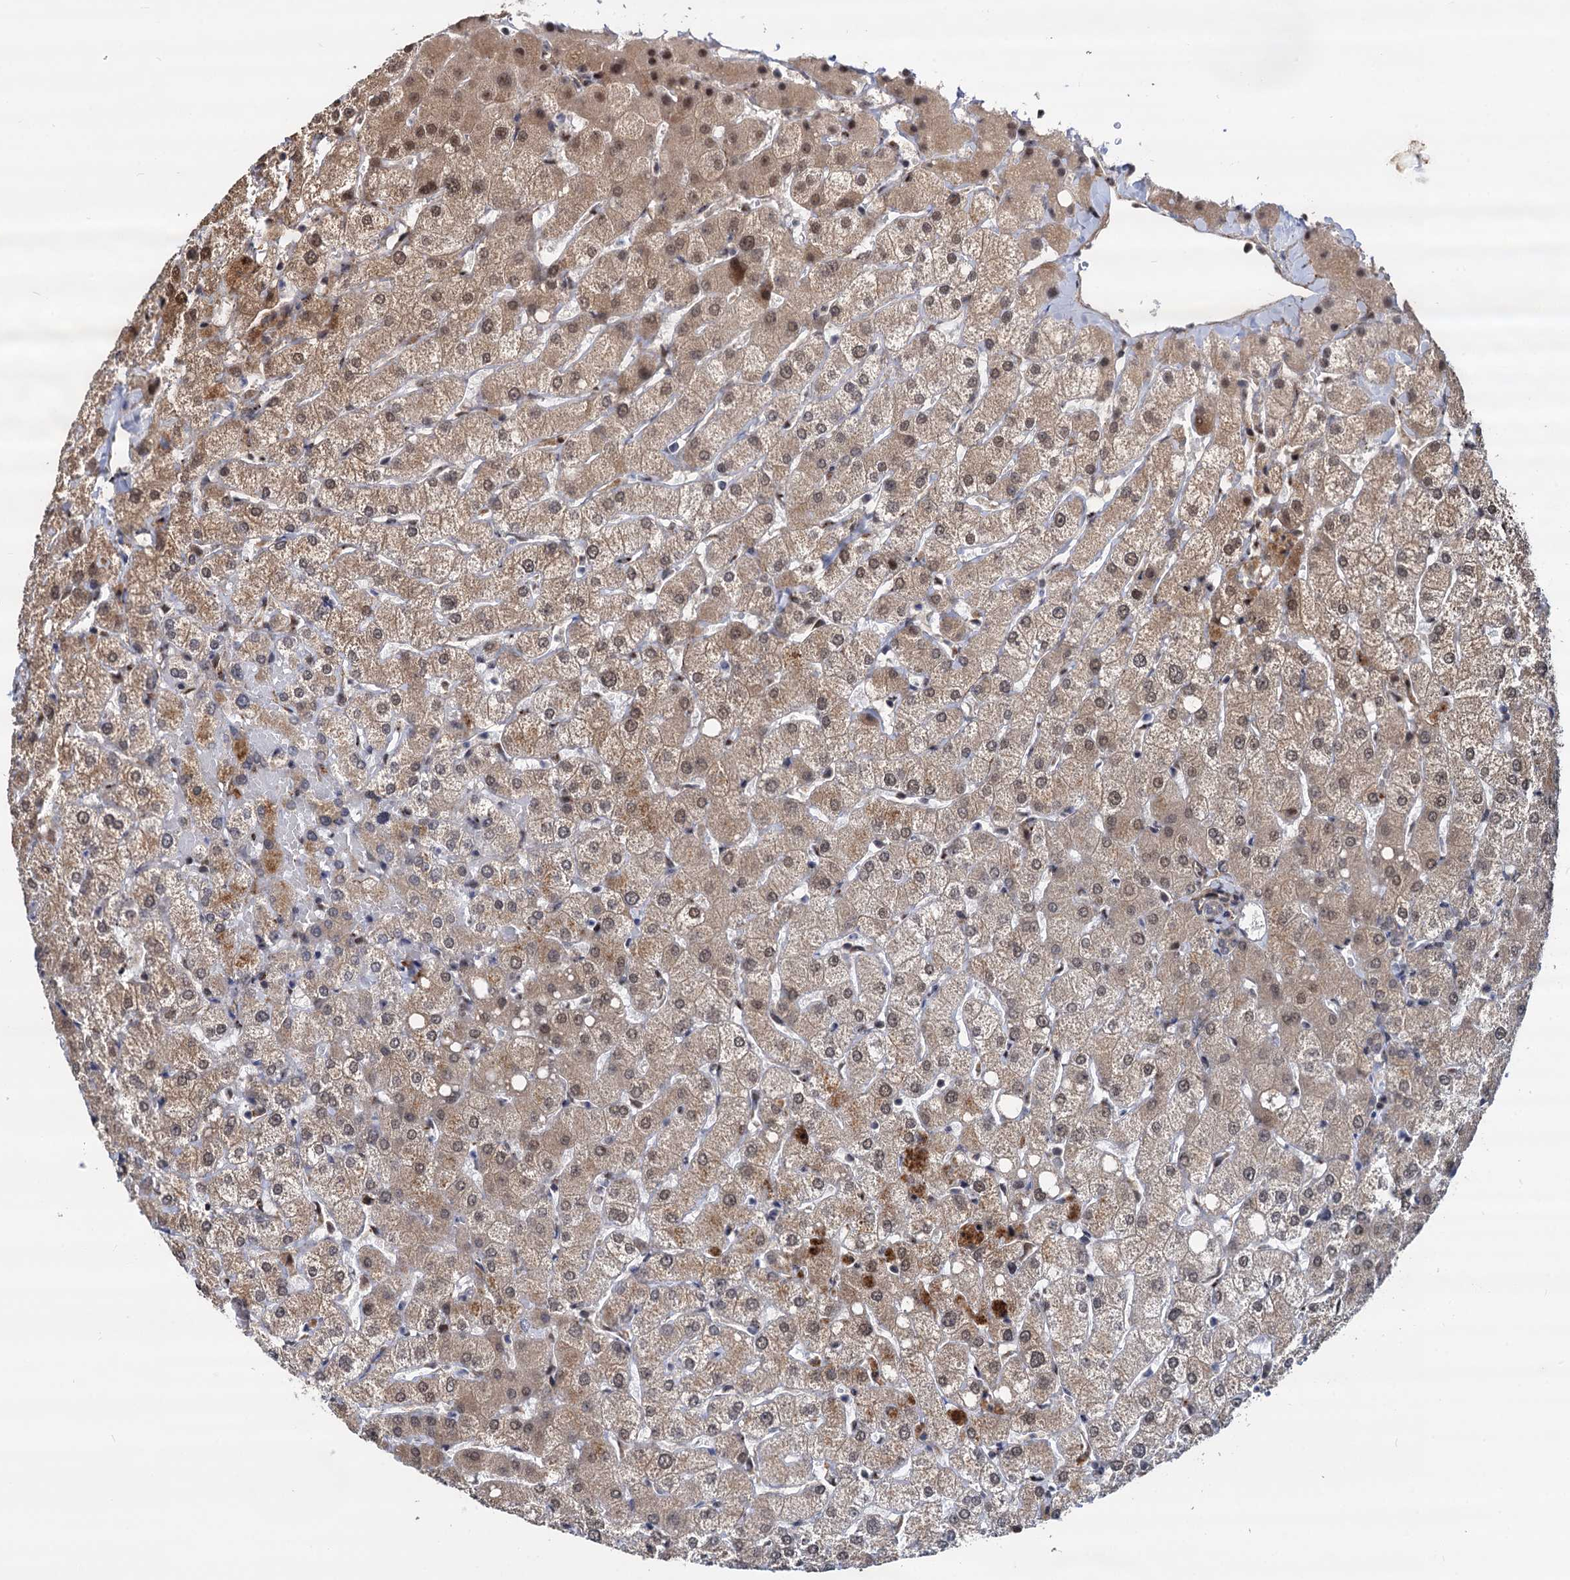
{"staining": {"intensity": "negative", "quantity": "none", "location": "none"}, "tissue": "liver", "cell_type": "Cholangiocytes", "image_type": "normal", "snomed": [{"axis": "morphology", "description": "Normal tissue, NOS"}, {"axis": "topography", "description": "Liver"}], "caption": "This is an immunohistochemistry image of normal liver. There is no positivity in cholangiocytes.", "gene": "PSMD4", "patient": {"sex": "female", "age": 54}}